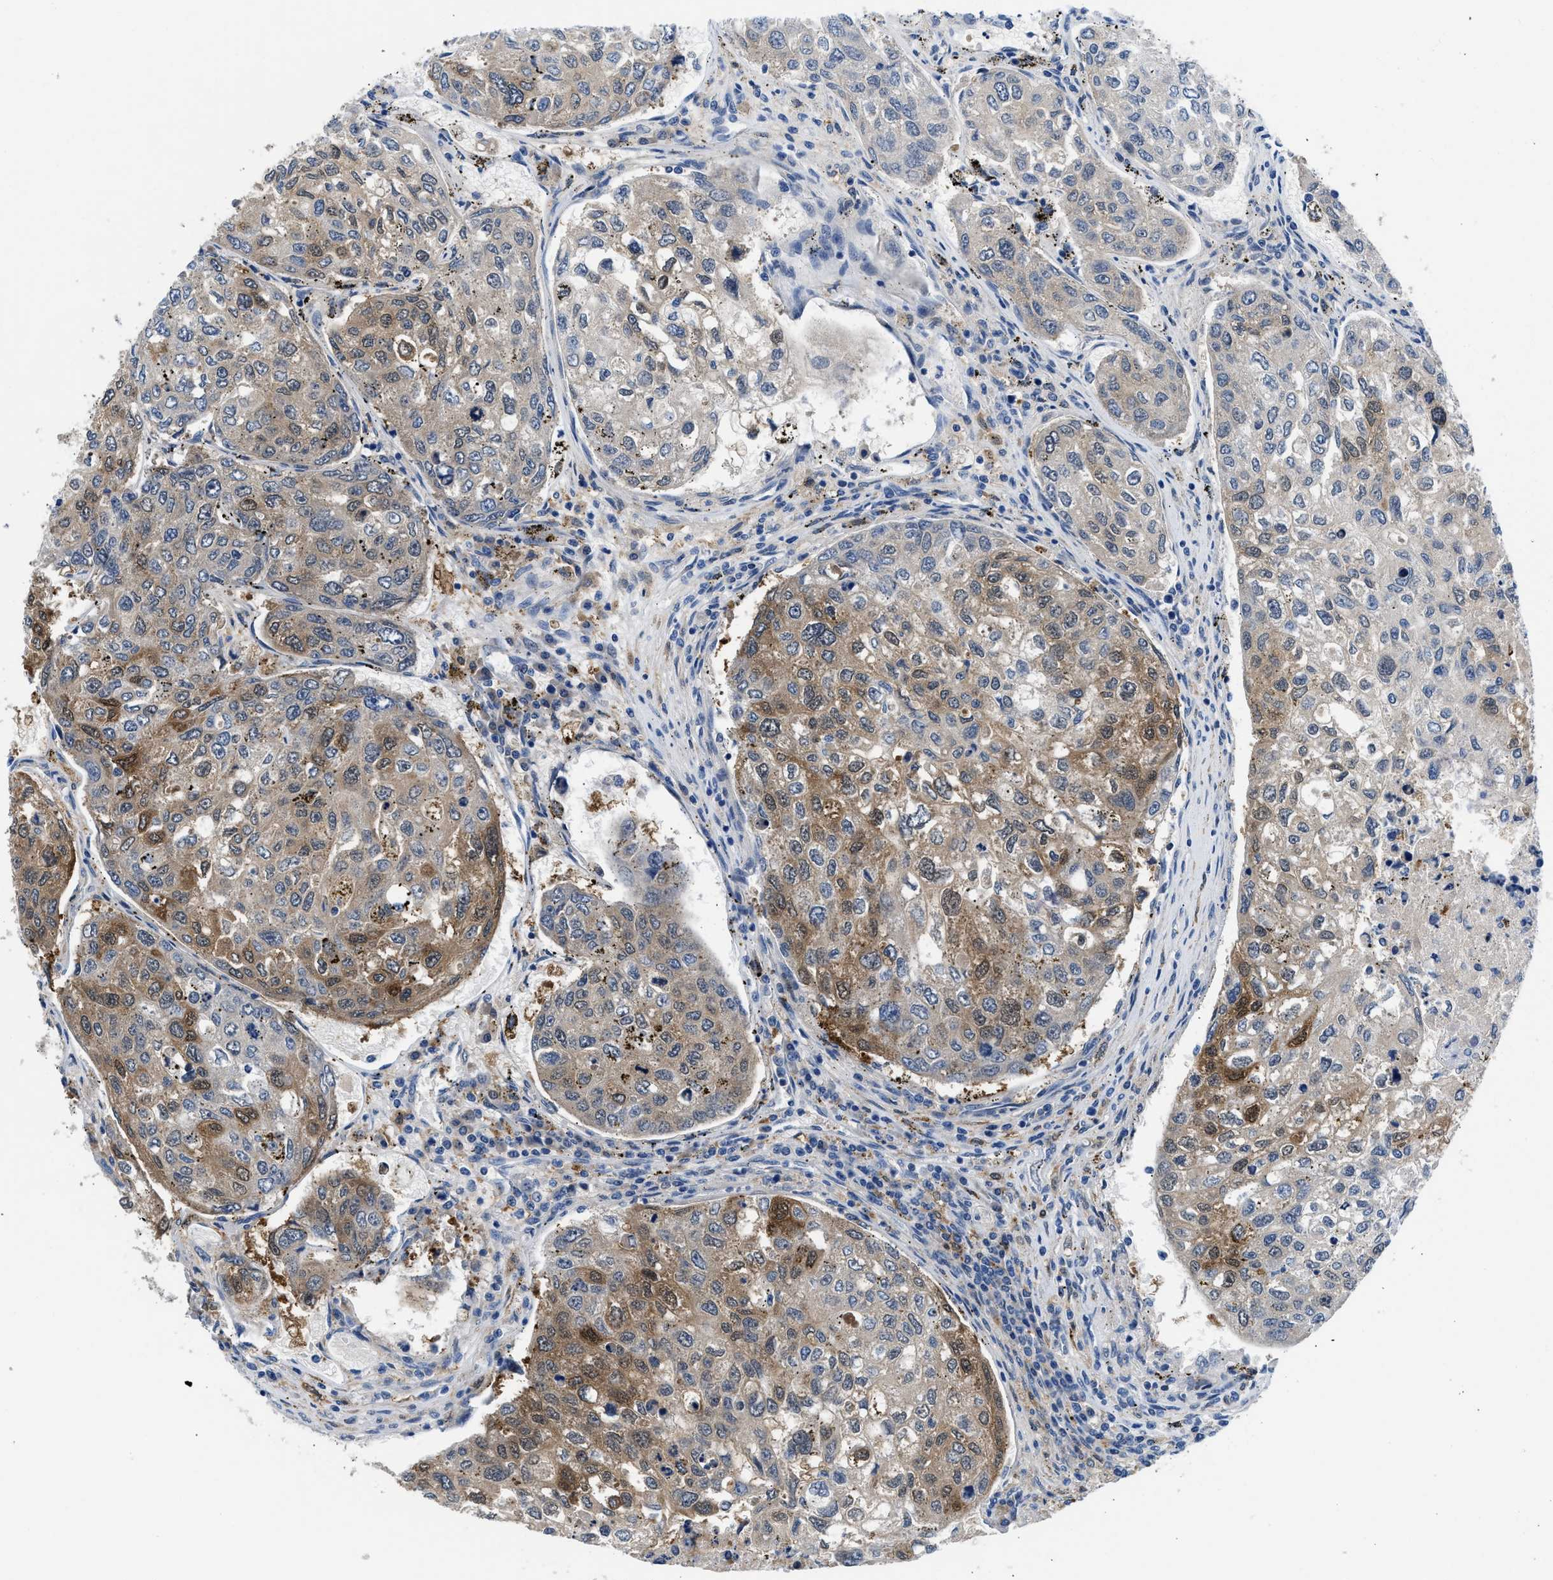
{"staining": {"intensity": "strong", "quantity": "25%-75%", "location": "cytoplasmic/membranous,nuclear"}, "tissue": "urothelial cancer", "cell_type": "Tumor cells", "image_type": "cancer", "snomed": [{"axis": "morphology", "description": "Urothelial carcinoma, High grade"}, {"axis": "topography", "description": "Lymph node"}, {"axis": "topography", "description": "Urinary bladder"}], "caption": "Urothelial cancer stained with a brown dye shows strong cytoplasmic/membranous and nuclear positive staining in about 25%-75% of tumor cells.", "gene": "CBR1", "patient": {"sex": "male", "age": 51}}